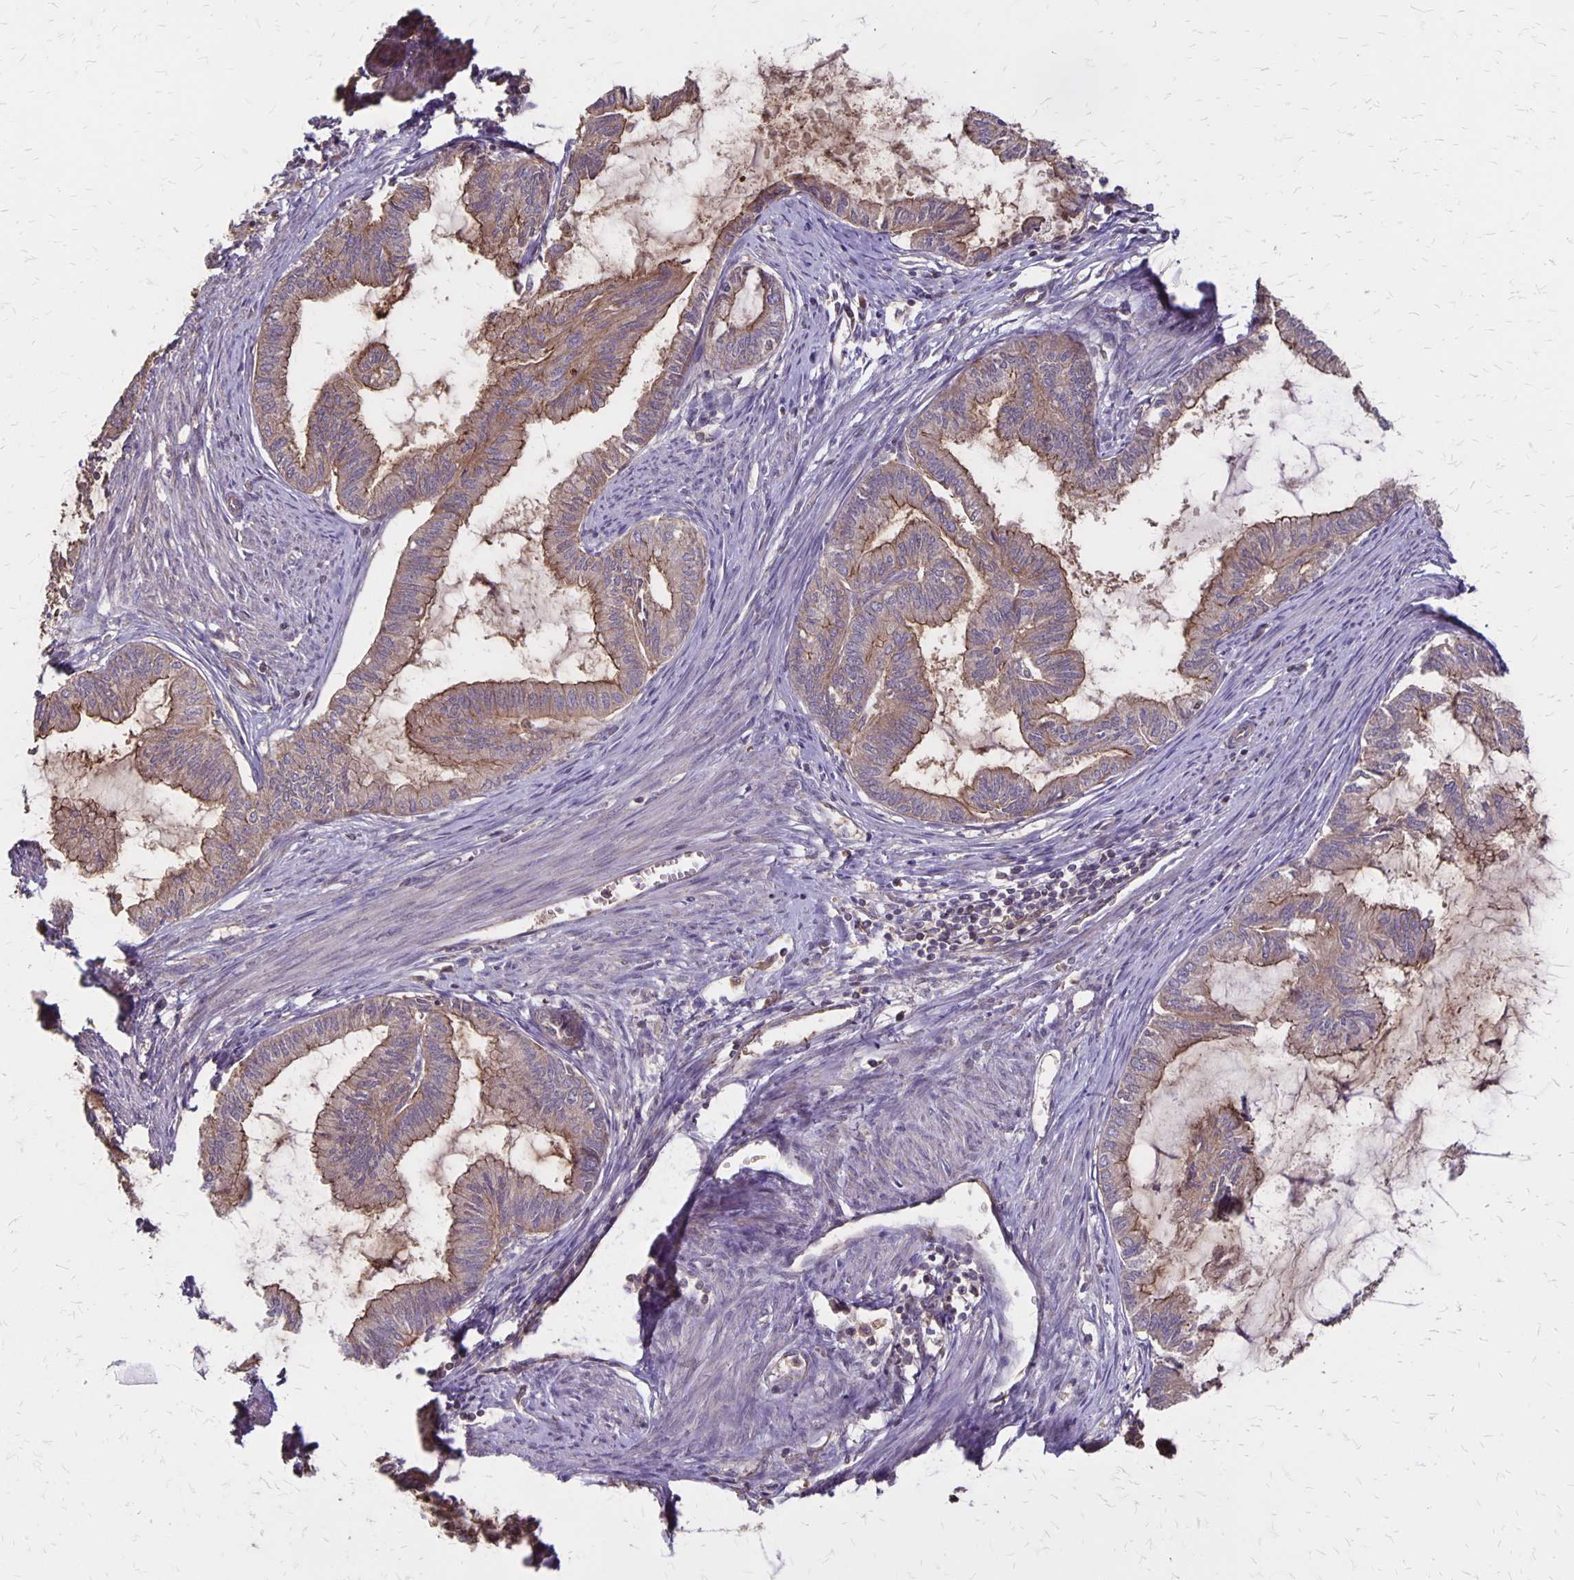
{"staining": {"intensity": "moderate", "quantity": "25%-75%", "location": "cytoplasmic/membranous"}, "tissue": "endometrial cancer", "cell_type": "Tumor cells", "image_type": "cancer", "snomed": [{"axis": "morphology", "description": "Adenocarcinoma, NOS"}, {"axis": "topography", "description": "Endometrium"}], "caption": "A high-resolution micrograph shows immunohistochemistry (IHC) staining of endometrial cancer (adenocarcinoma), which displays moderate cytoplasmic/membranous staining in about 25%-75% of tumor cells.", "gene": "PROM2", "patient": {"sex": "female", "age": 86}}